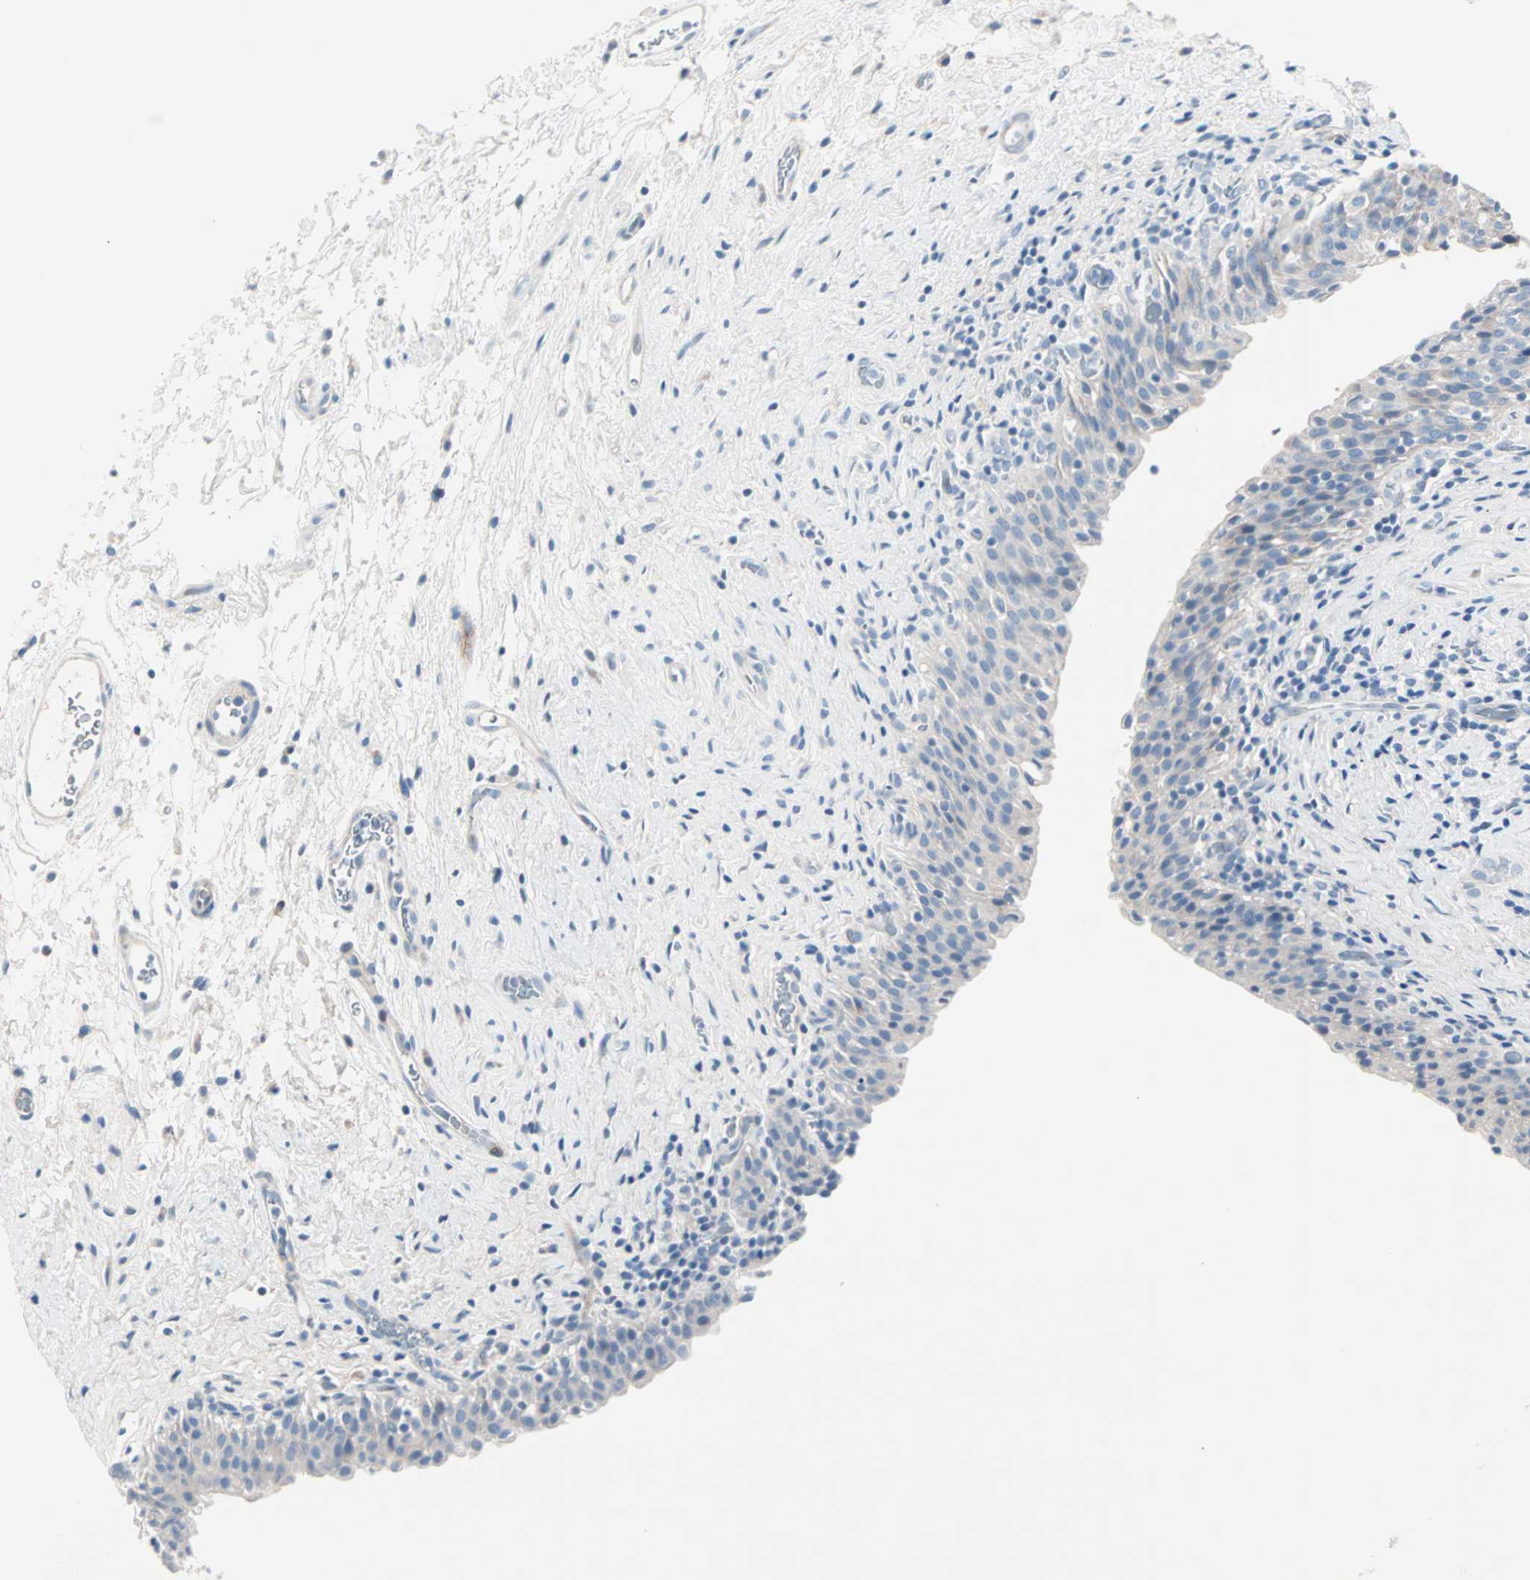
{"staining": {"intensity": "negative", "quantity": "none", "location": "none"}, "tissue": "urinary bladder", "cell_type": "Urothelial cells", "image_type": "normal", "snomed": [{"axis": "morphology", "description": "Normal tissue, NOS"}, {"axis": "topography", "description": "Urinary bladder"}], "caption": "Immunohistochemistry histopathology image of unremarkable urinary bladder: human urinary bladder stained with DAB reveals no significant protein positivity in urothelial cells. (Stains: DAB (3,3'-diaminobenzidine) immunohistochemistry (IHC) with hematoxylin counter stain, Microscopy: brightfield microscopy at high magnification).", "gene": "NEFH", "patient": {"sex": "male", "age": 51}}